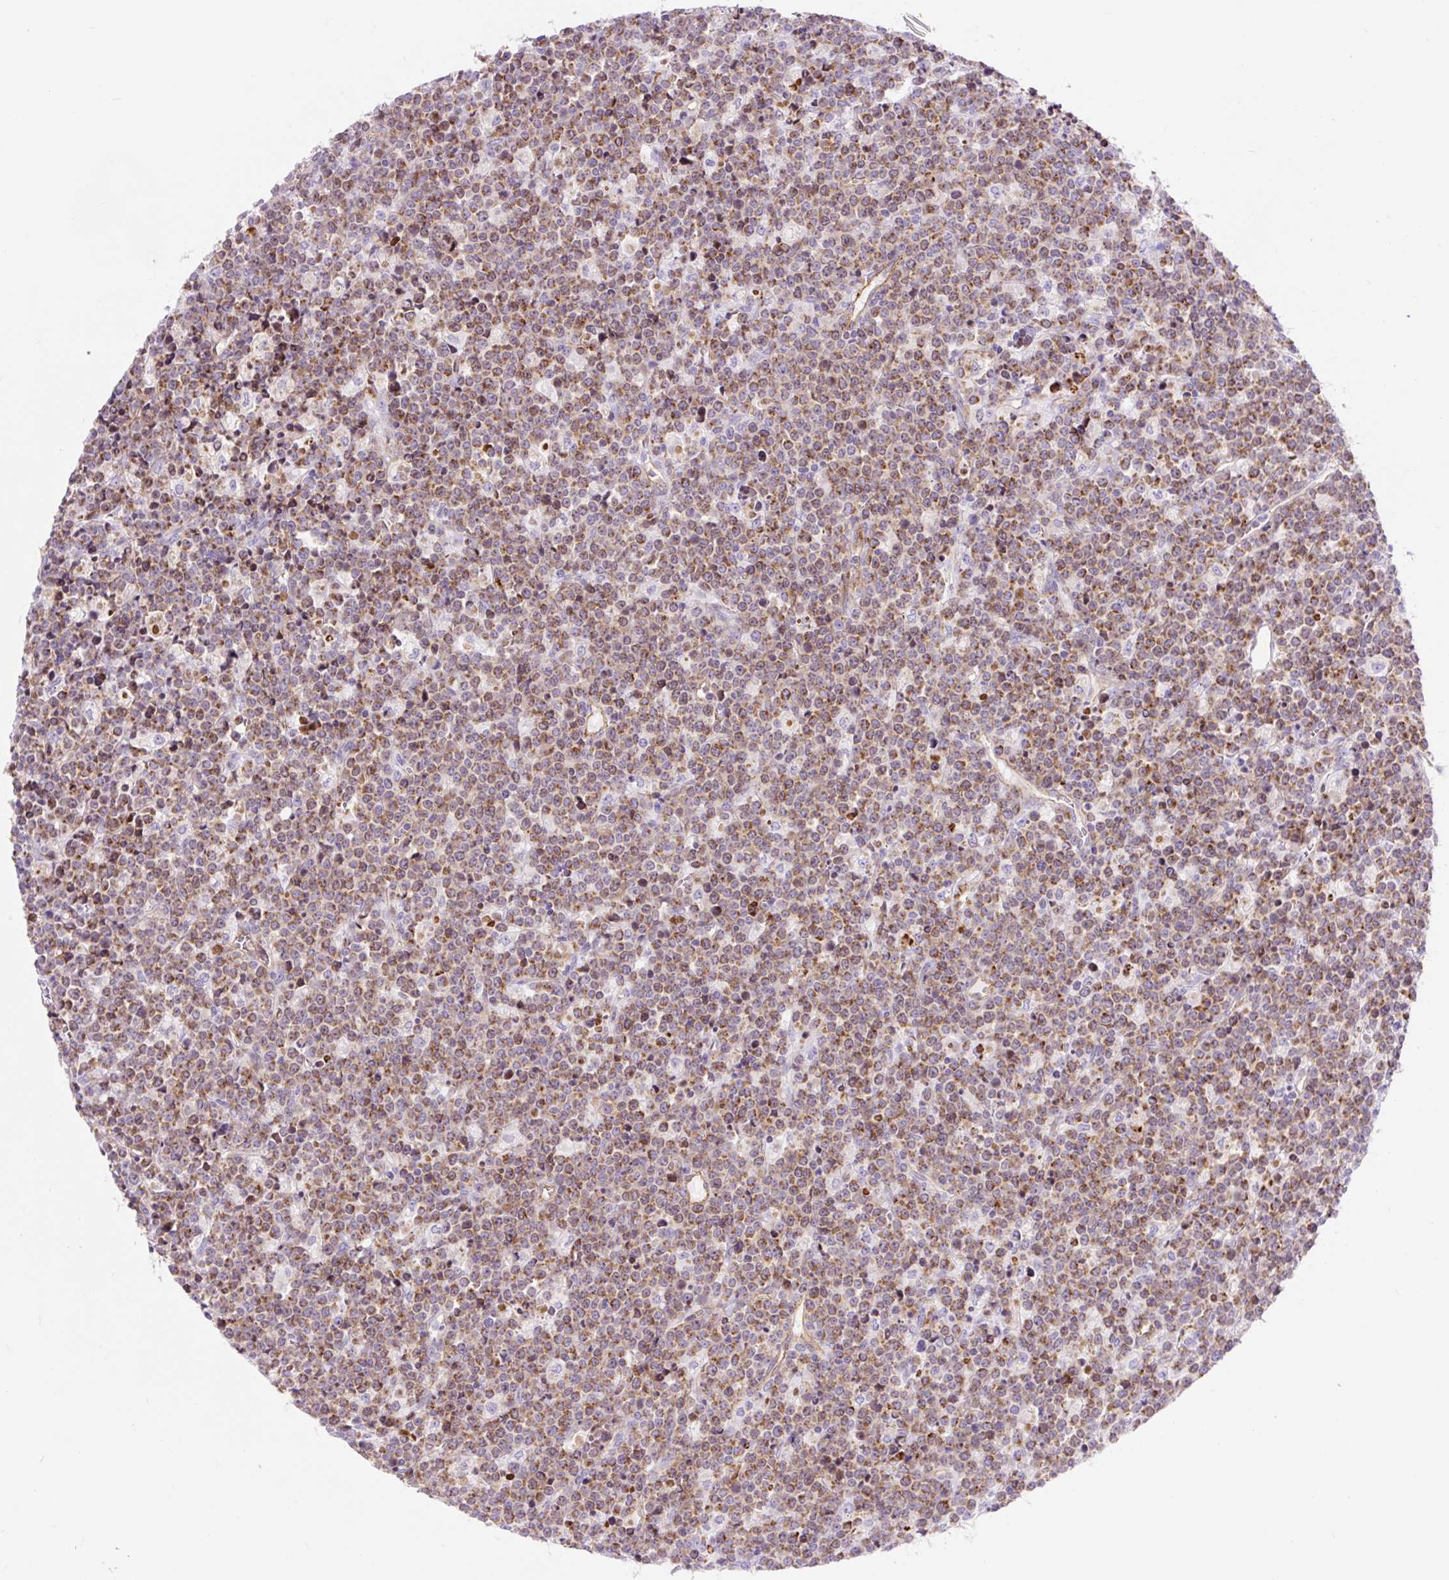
{"staining": {"intensity": "moderate", "quantity": "25%-75%", "location": "cytoplasmic/membranous"}, "tissue": "lymphoma", "cell_type": "Tumor cells", "image_type": "cancer", "snomed": [{"axis": "morphology", "description": "Malignant lymphoma, non-Hodgkin's type, High grade"}, {"axis": "topography", "description": "Ovary"}], "caption": "This is a micrograph of immunohistochemistry staining of high-grade malignant lymphoma, non-Hodgkin's type, which shows moderate expression in the cytoplasmic/membranous of tumor cells.", "gene": "HIP1R", "patient": {"sex": "female", "age": 56}}